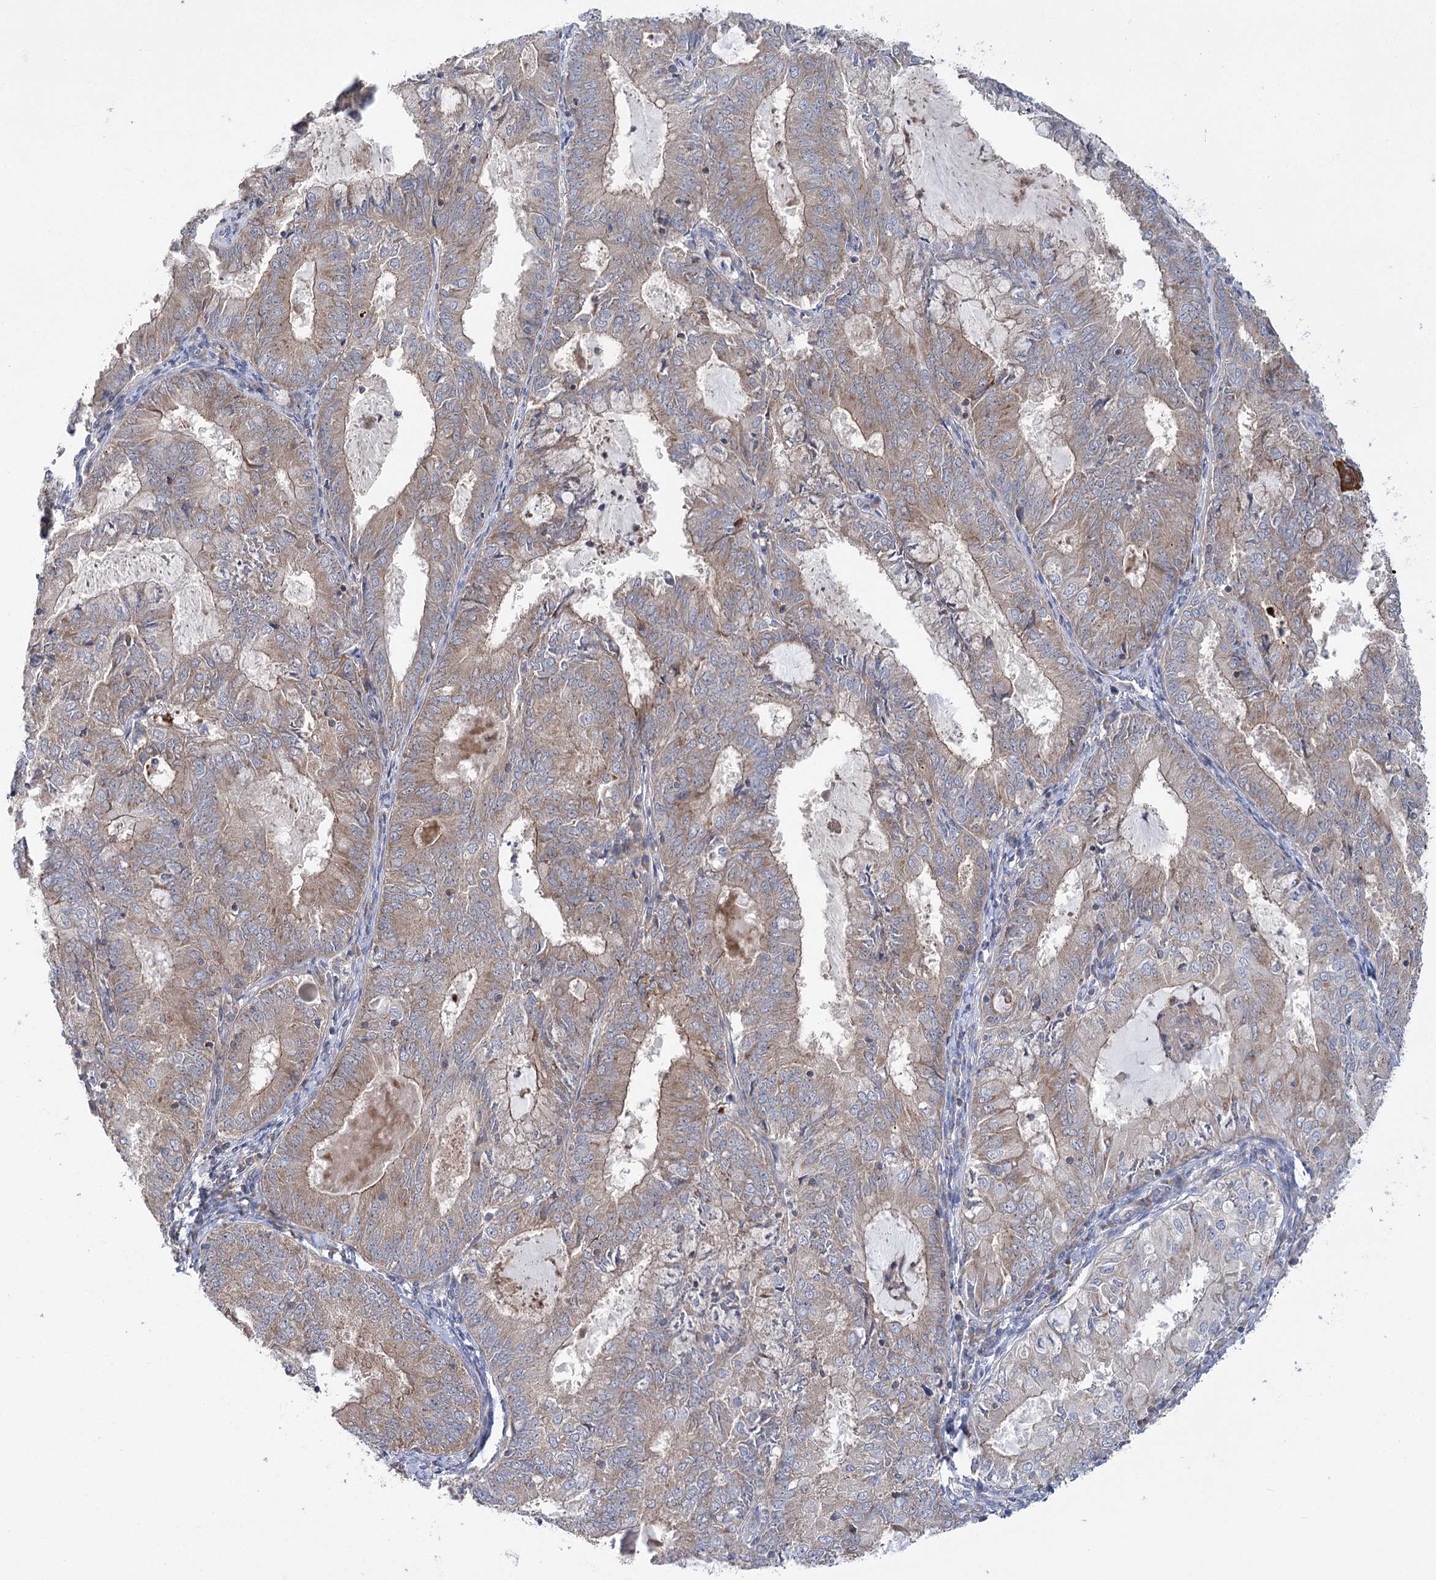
{"staining": {"intensity": "weak", "quantity": ">75%", "location": "cytoplasmic/membranous"}, "tissue": "endometrial cancer", "cell_type": "Tumor cells", "image_type": "cancer", "snomed": [{"axis": "morphology", "description": "Adenocarcinoma, NOS"}, {"axis": "topography", "description": "Endometrium"}], "caption": "Protein analysis of adenocarcinoma (endometrial) tissue displays weak cytoplasmic/membranous staining in about >75% of tumor cells.", "gene": "VPS37B", "patient": {"sex": "female", "age": 57}}